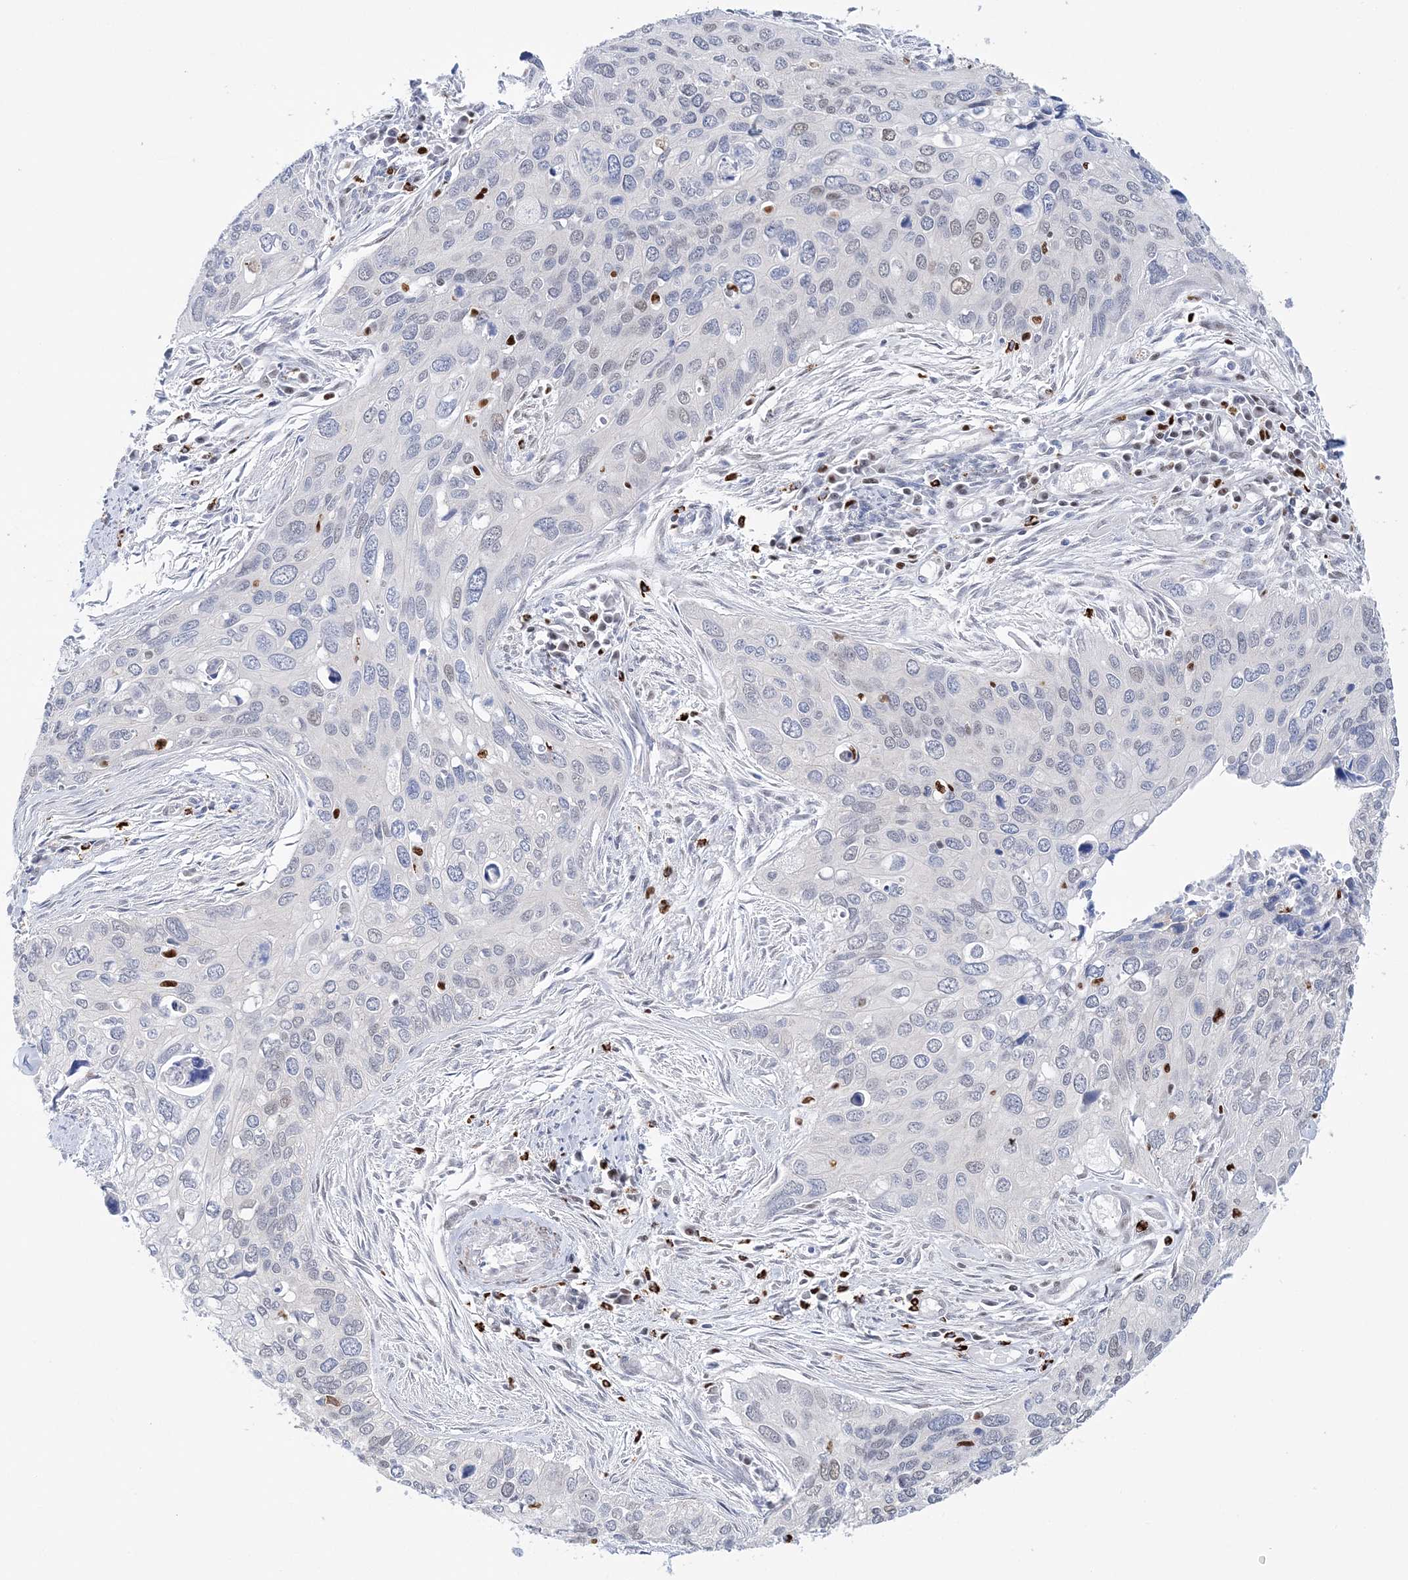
{"staining": {"intensity": "negative", "quantity": "none", "location": "none"}, "tissue": "cervical cancer", "cell_type": "Tumor cells", "image_type": "cancer", "snomed": [{"axis": "morphology", "description": "Squamous cell carcinoma, NOS"}, {"axis": "topography", "description": "Cervix"}], "caption": "Immunohistochemistry image of human squamous cell carcinoma (cervical) stained for a protein (brown), which demonstrates no staining in tumor cells.", "gene": "NIT2", "patient": {"sex": "female", "age": 55}}